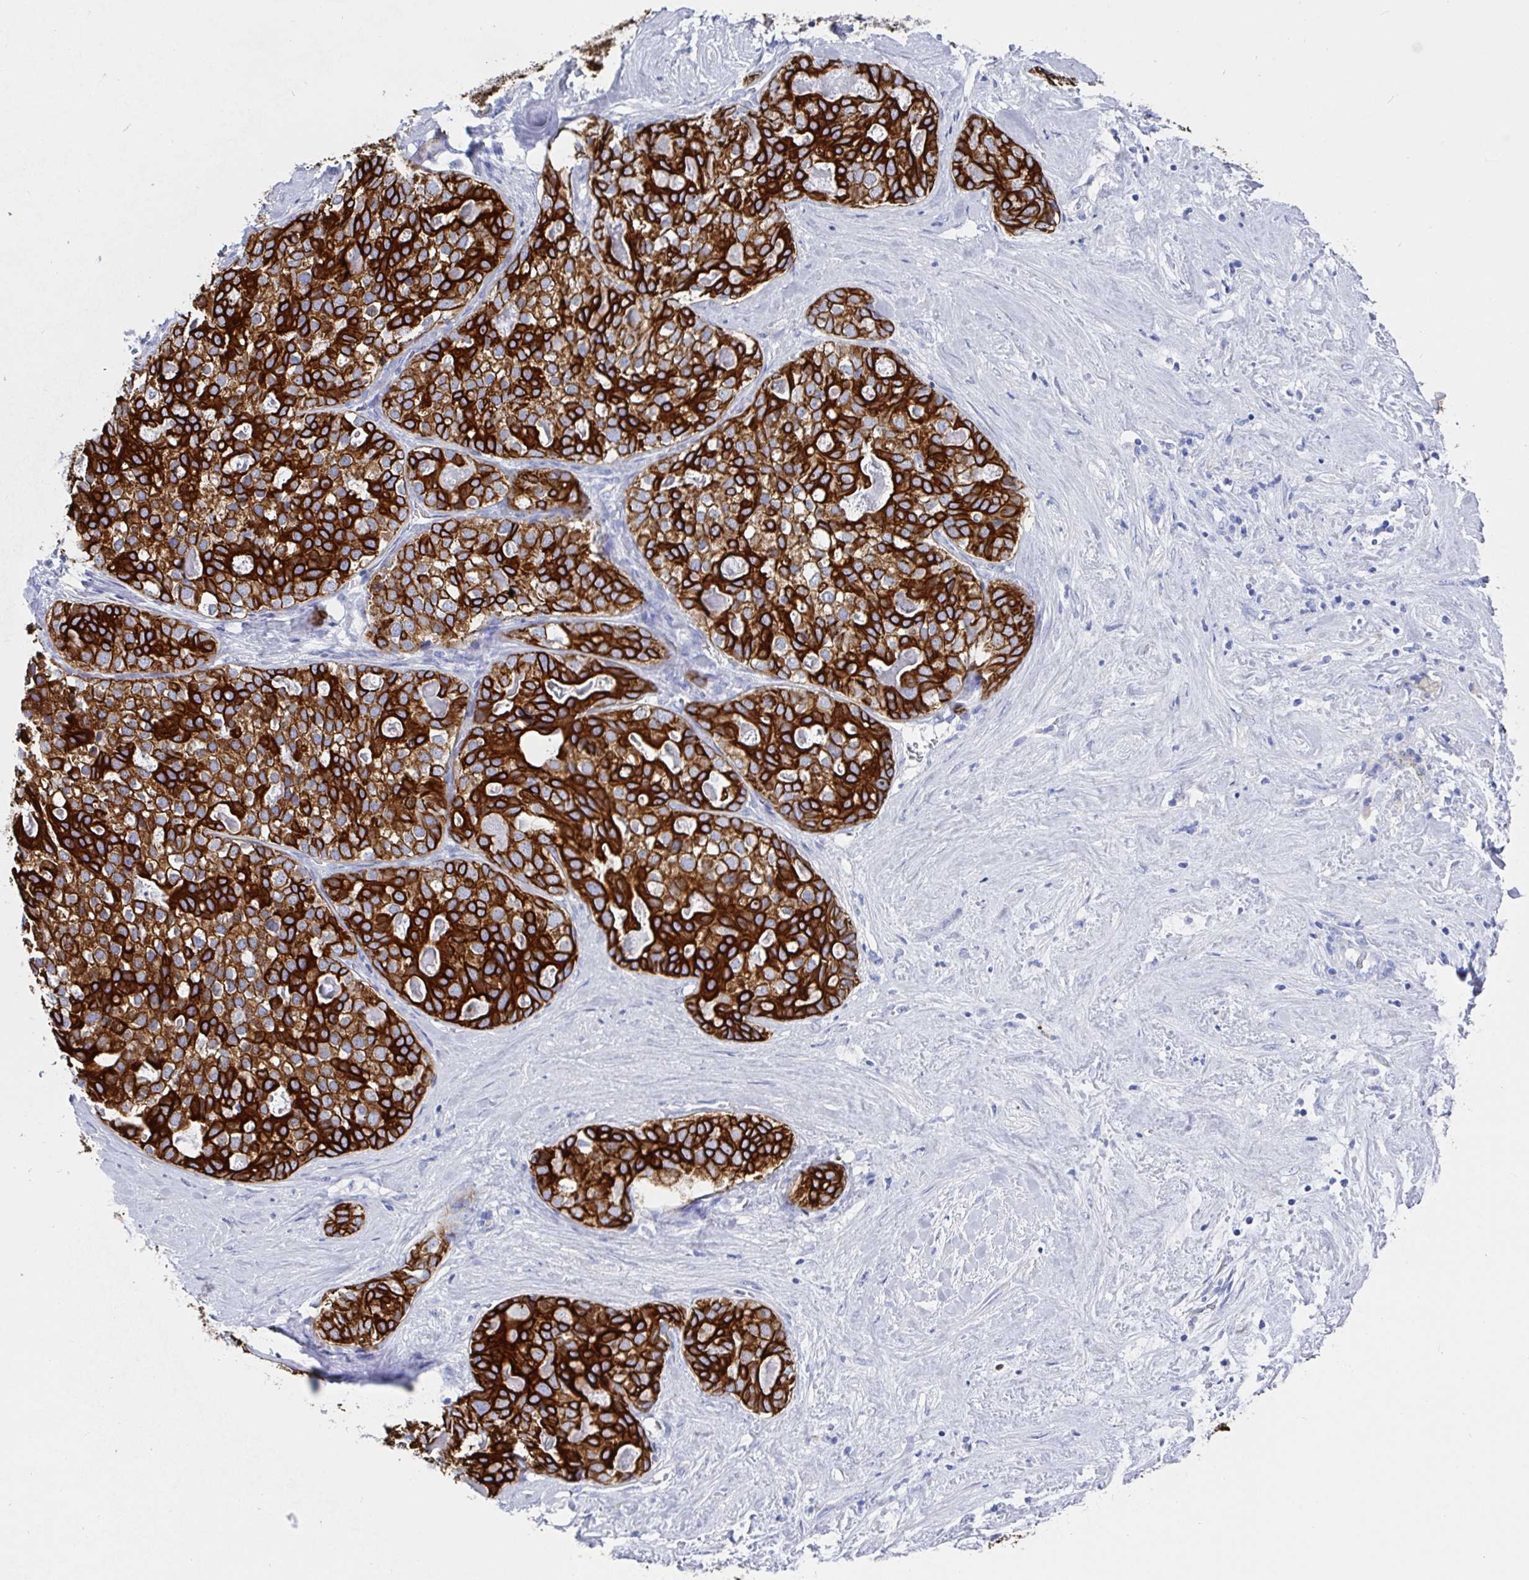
{"staining": {"intensity": "strong", "quantity": ">75%", "location": "cytoplasmic/membranous"}, "tissue": "liver cancer", "cell_type": "Tumor cells", "image_type": "cancer", "snomed": [{"axis": "morphology", "description": "Cholangiocarcinoma"}, {"axis": "topography", "description": "Liver"}], "caption": "A high-resolution micrograph shows immunohistochemistry (IHC) staining of liver cholangiocarcinoma, which demonstrates strong cytoplasmic/membranous positivity in approximately >75% of tumor cells.", "gene": "CLDN8", "patient": {"sex": "male", "age": 56}}